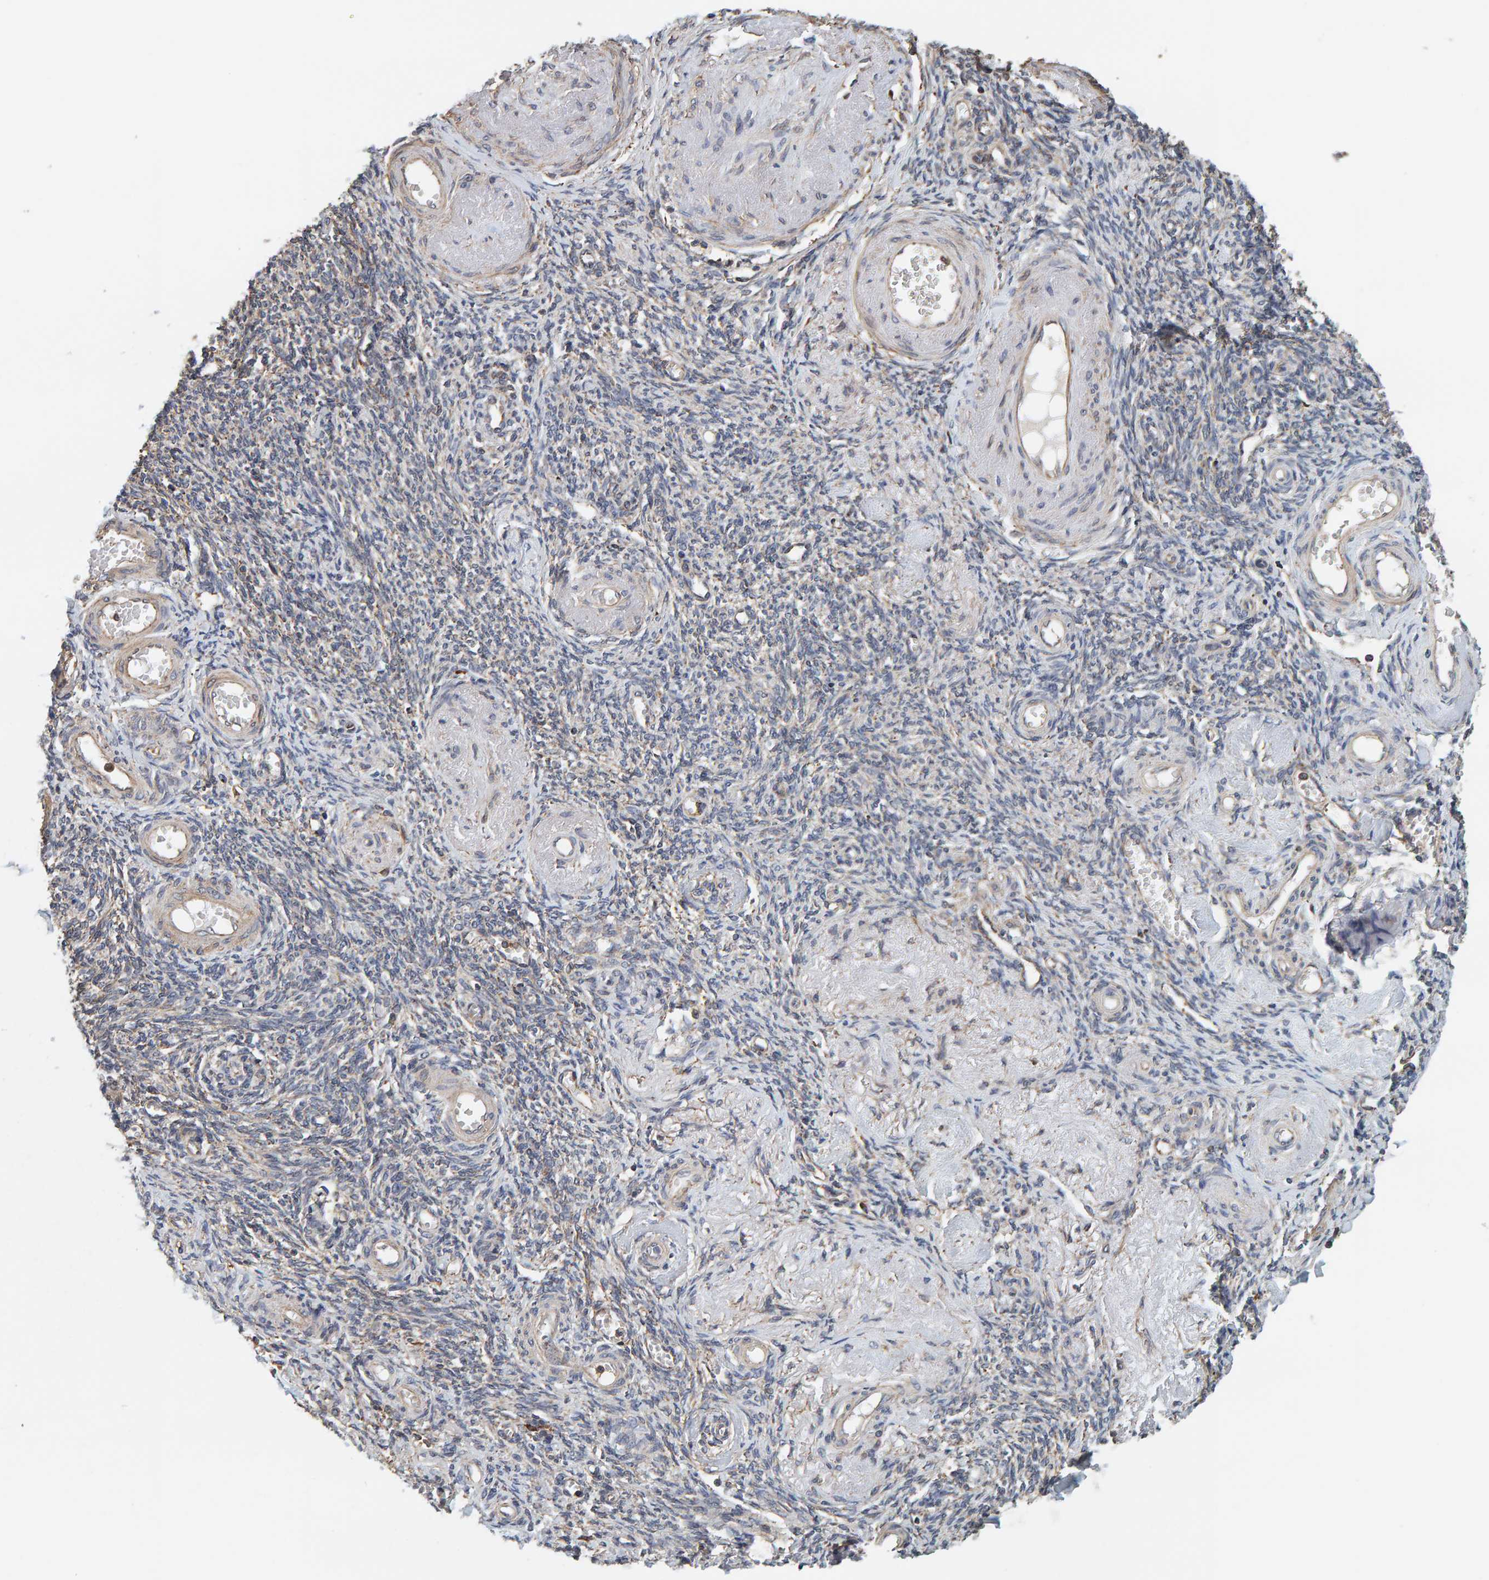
{"staining": {"intensity": "moderate", "quantity": ">75%", "location": "cytoplasmic/membranous"}, "tissue": "adipose tissue", "cell_type": "Adipocytes", "image_type": "normal", "snomed": [{"axis": "morphology", "description": "Normal tissue, NOS"}, {"axis": "topography", "description": "Vascular tissue"}, {"axis": "topography", "description": "Fallopian tube"}, {"axis": "topography", "description": "Ovary"}], "caption": "Immunohistochemistry staining of unremarkable adipose tissue, which exhibits medium levels of moderate cytoplasmic/membranous staining in approximately >75% of adipocytes indicating moderate cytoplasmic/membranous protein staining. The staining was performed using DAB (brown) for protein detection and nuclei were counterstained in hematoxylin (blue).", "gene": "PLA2G3", "patient": {"sex": "female", "age": 67}}